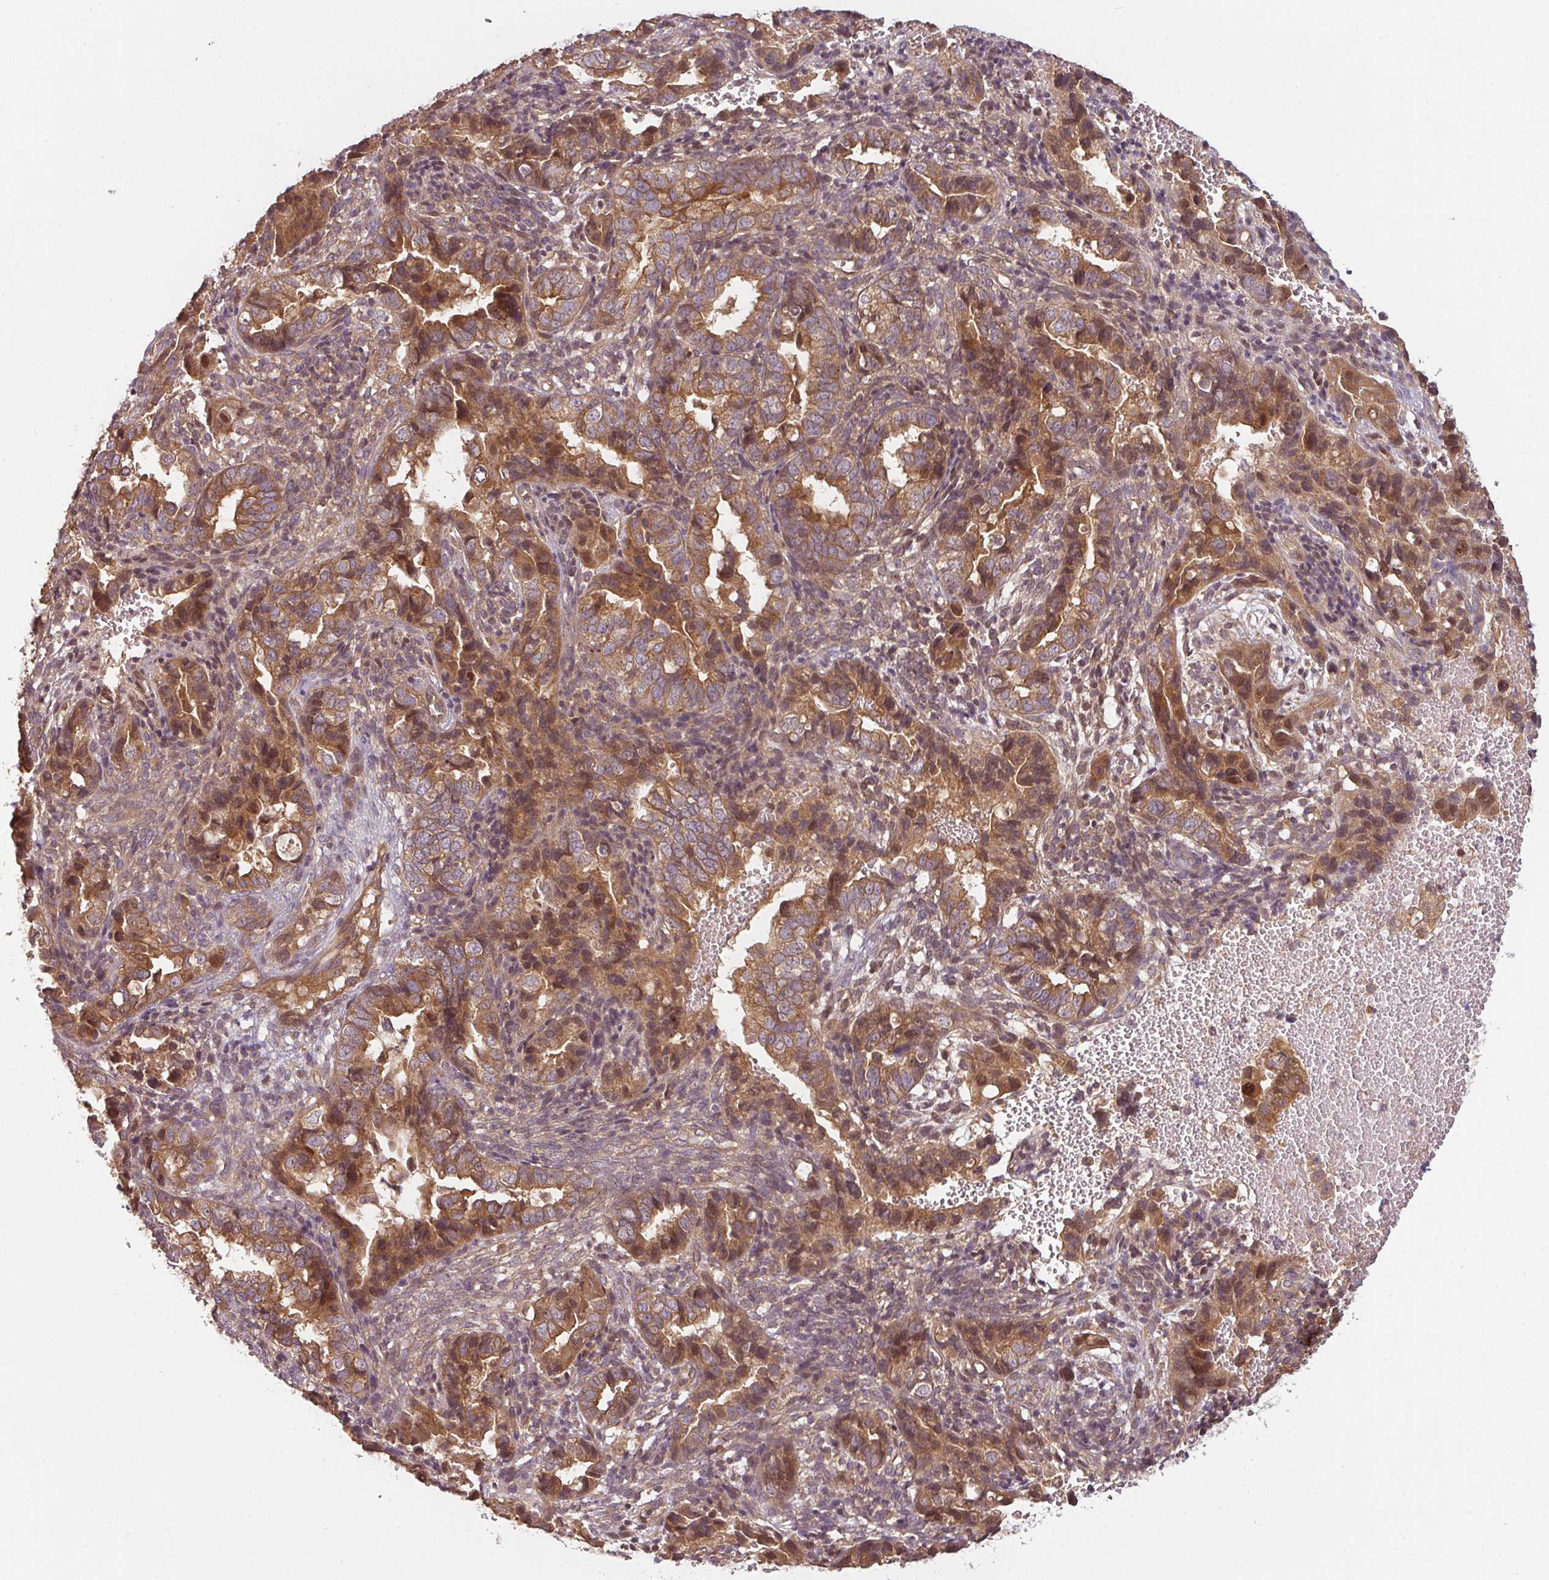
{"staining": {"intensity": "moderate", "quantity": ">75%", "location": "cytoplasmic/membranous,nuclear"}, "tissue": "endometrial cancer", "cell_type": "Tumor cells", "image_type": "cancer", "snomed": [{"axis": "morphology", "description": "Adenocarcinoma, NOS"}, {"axis": "topography", "description": "Endometrium"}], "caption": "An IHC photomicrograph of tumor tissue is shown. Protein staining in brown highlights moderate cytoplasmic/membranous and nuclear positivity in endometrial adenocarcinoma within tumor cells.", "gene": "RNF31", "patient": {"sex": "female", "age": 57}}